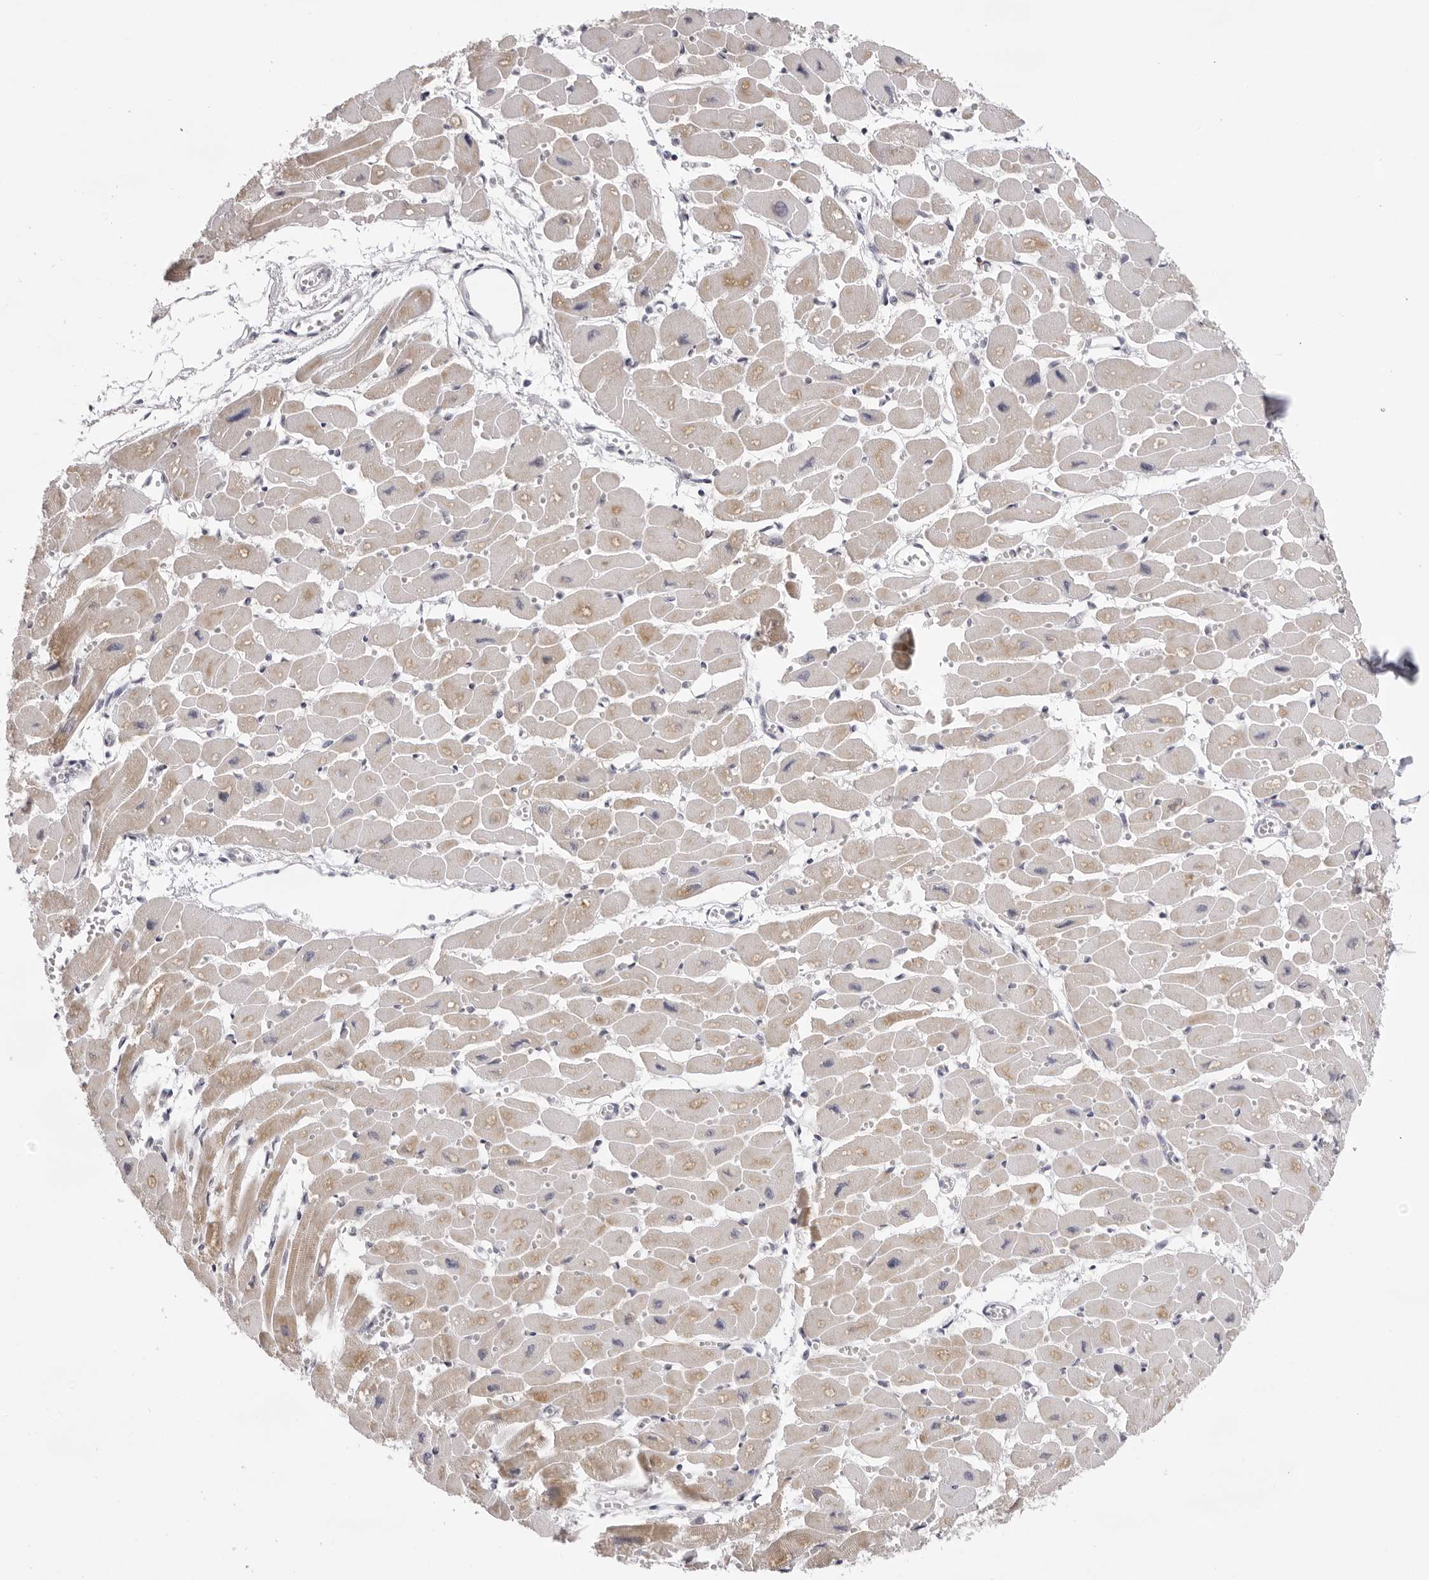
{"staining": {"intensity": "negative", "quantity": "none", "location": "none"}, "tissue": "heart muscle", "cell_type": "Cardiomyocytes", "image_type": "normal", "snomed": [{"axis": "morphology", "description": "Normal tissue, NOS"}, {"axis": "topography", "description": "Heart"}], "caption": "Immunohistochemistry micrograph of unremarkable human heart muscle stained for a protein (brown), which shows no positivity in cardiomyocytes. The staining is performed using DAB (3,3'-diaminobenzidine) brown chromogen with nuclei counter-stained in using hematoxylin.", "gene": "SMIM2", "patient": {"sex": "female", "age": 54}}